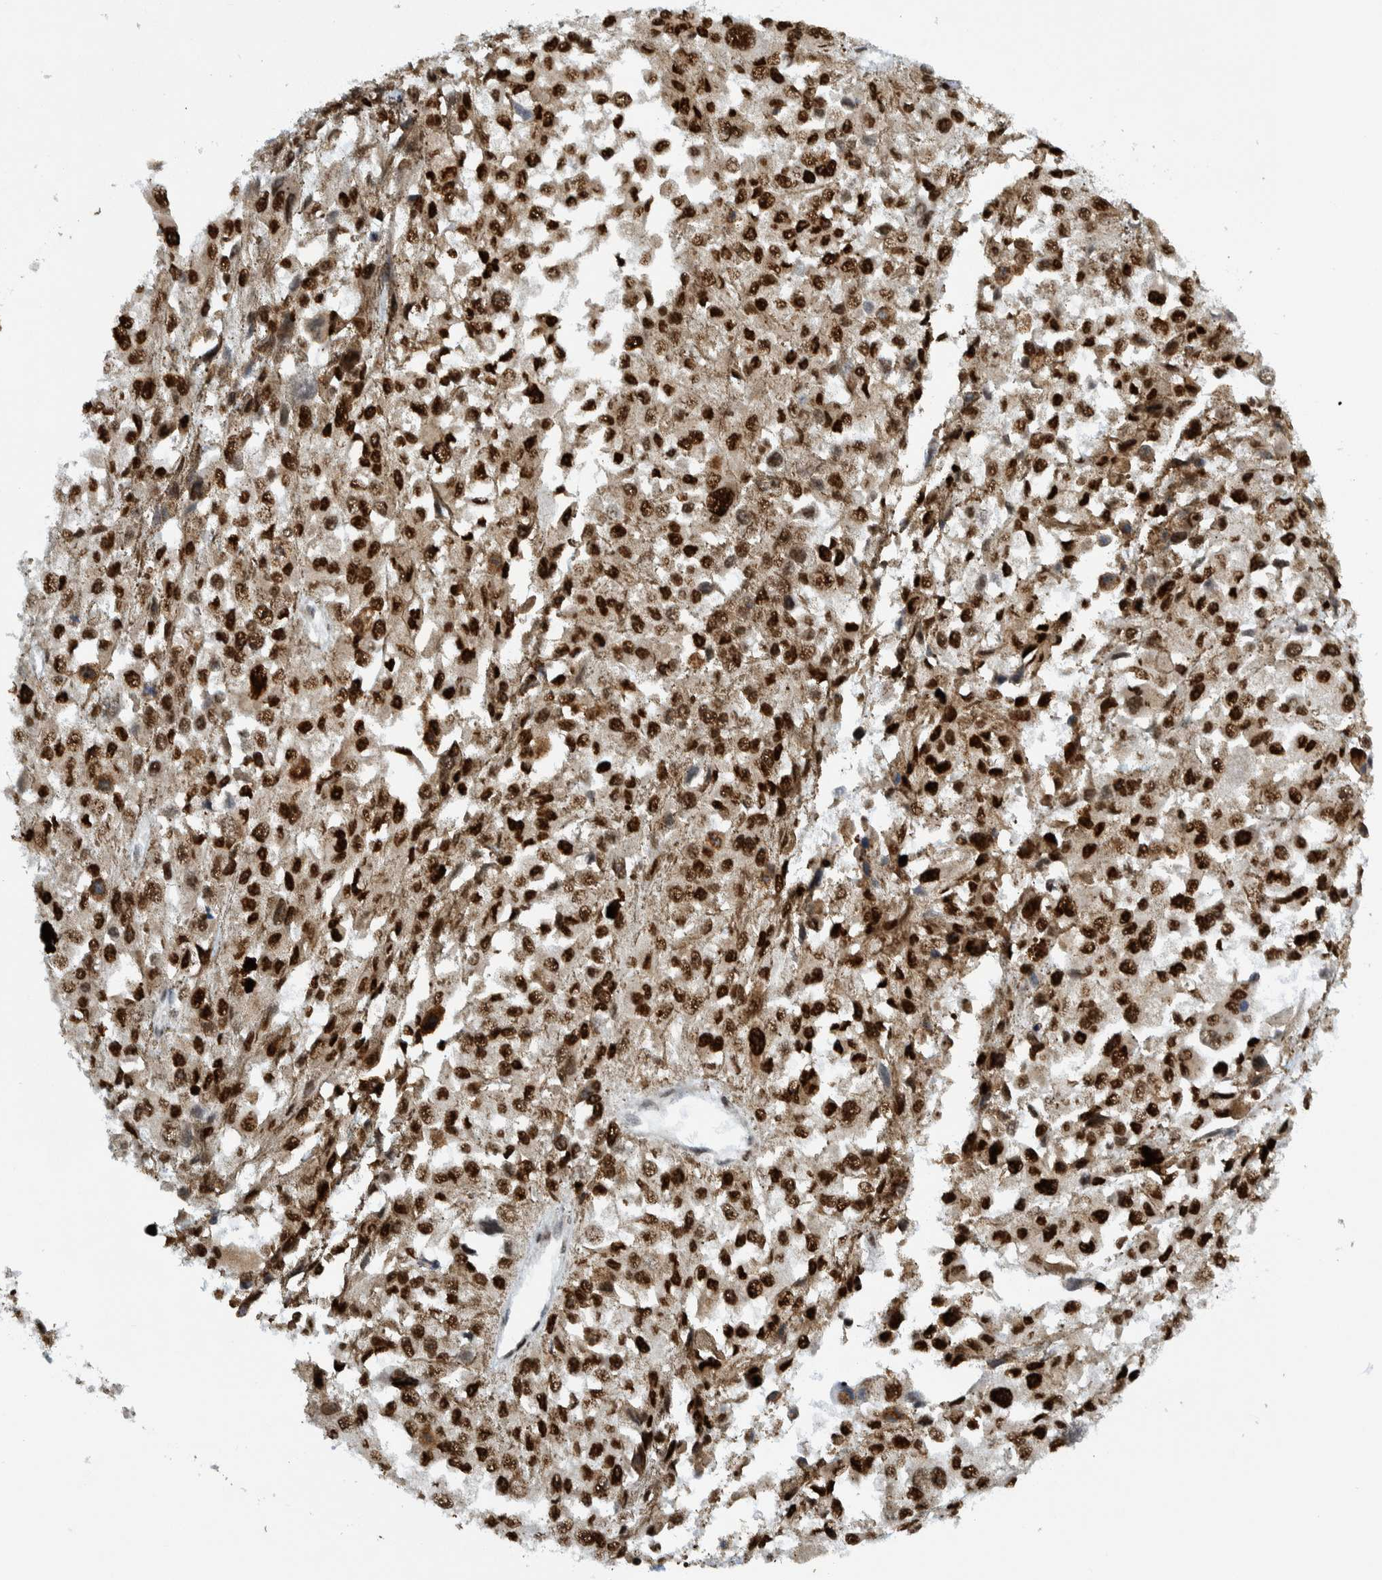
{"staining": {"intensity": "strong", "quantity": ">75%", "location": "nuclear"}, "tissue": "melanoma", "cell_type": "Tumor cells", "image_type": "cancer", "snomed": [{"axis": "morphology", "description": "Malignant melanoma, Metastatic site"}, {"axis": "topography", "description": "Lymph node"}], "caption": "Immunohistochemical staining of human melanoma reveals strong nuclear protein staining in approximately >75% of tumor cells.", "gene": "CCDC57", "patient": {"sex": "male", "age": 59}}